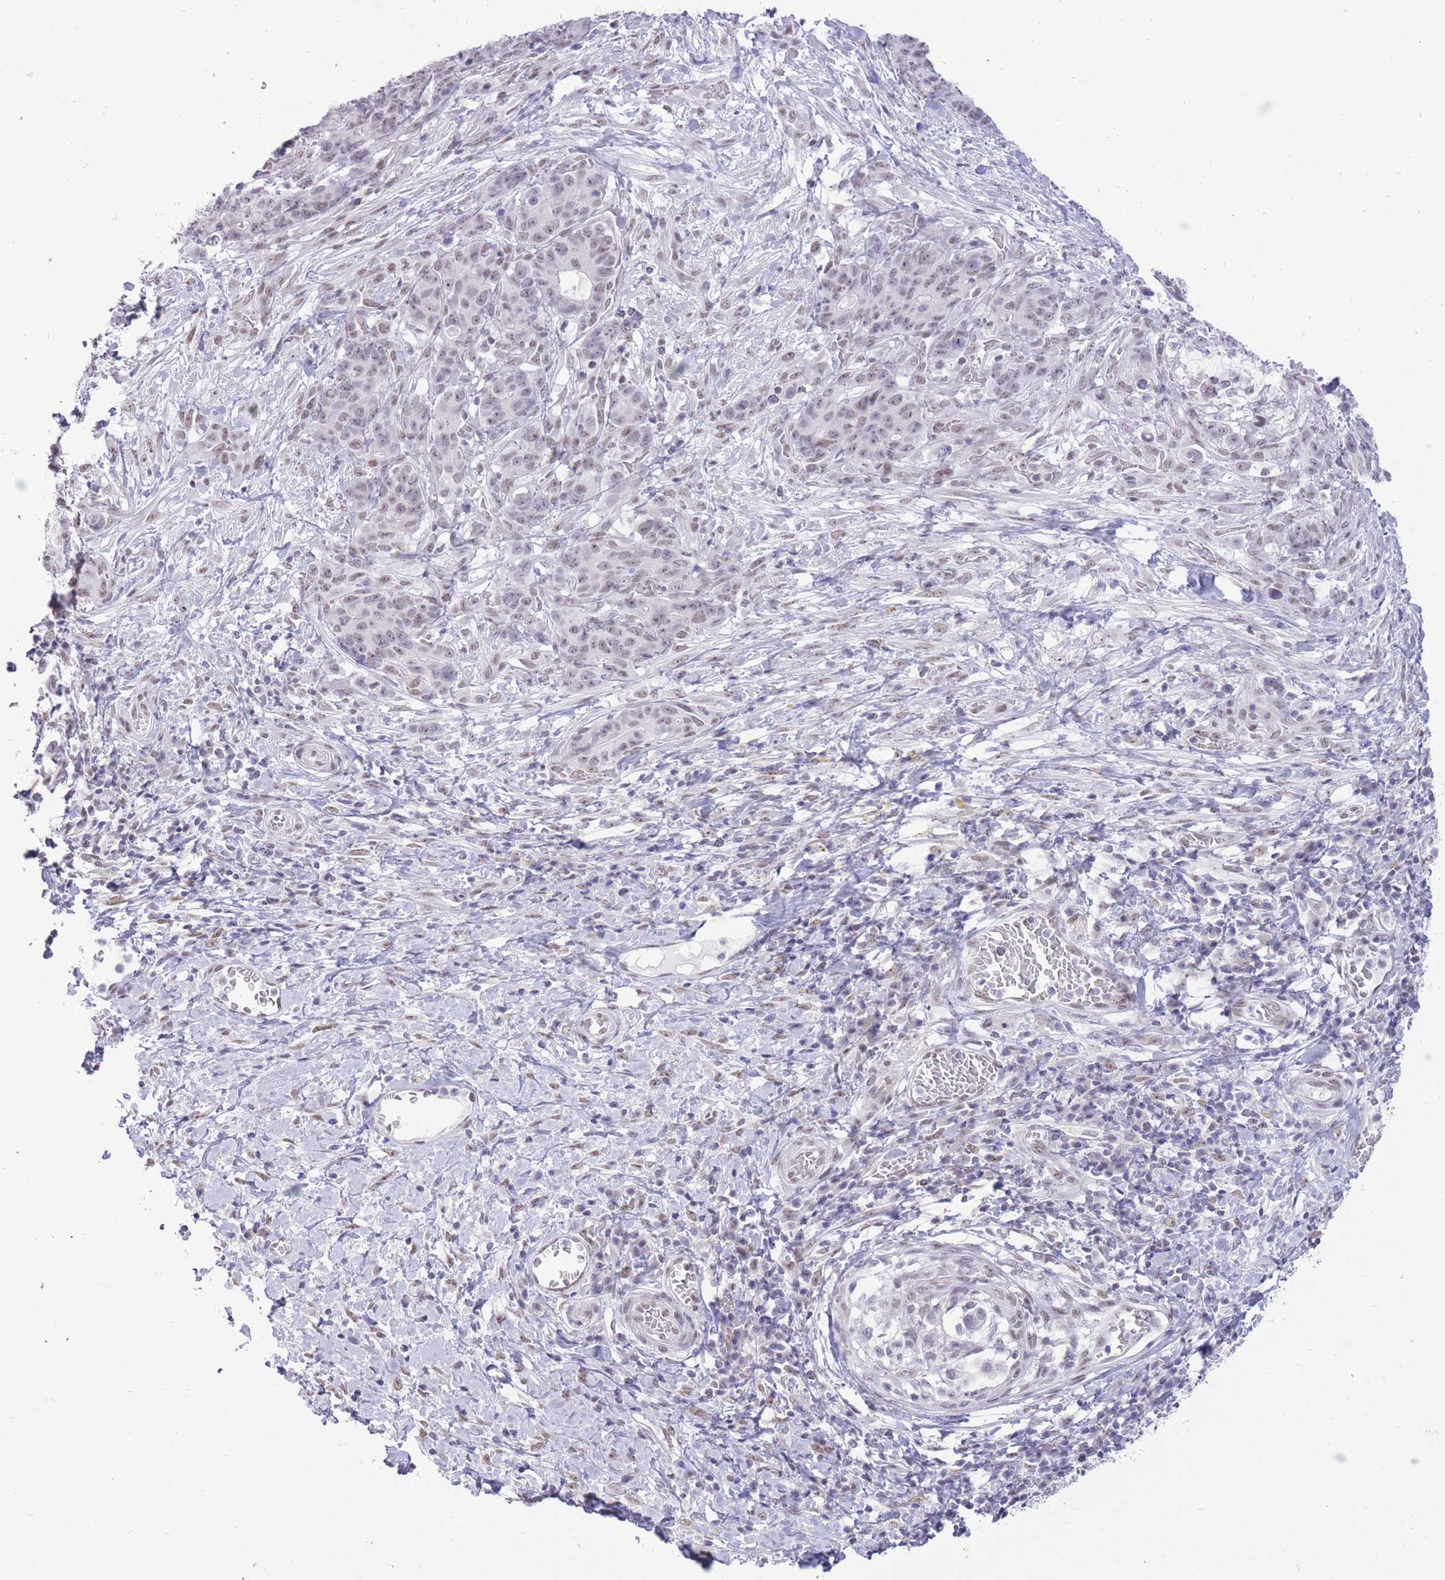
{"staining": {"intensity": "moderate", "quantity": "<25%", "location": "nuclear"}, "tissue": "stomach cancer", "cell_type": "Tumor cells", "image_type": "cancer", "snomed": [{"axis": "morphology", "description": "Normal tissue, NOS"}, {"axis": "morphology", "description": "Adenocarcinoma, NOS"}, {"axis": "topography", "description": "Stomach"}], "caption": "This histopathology image reveals immunohistochemistry staining of human stomach adenocarcinoma, with low moderate nuclear positivity in about <25% of tumor cells.", "gene": "ZBED5", "patient": {"sex": "female", "age": 64}}